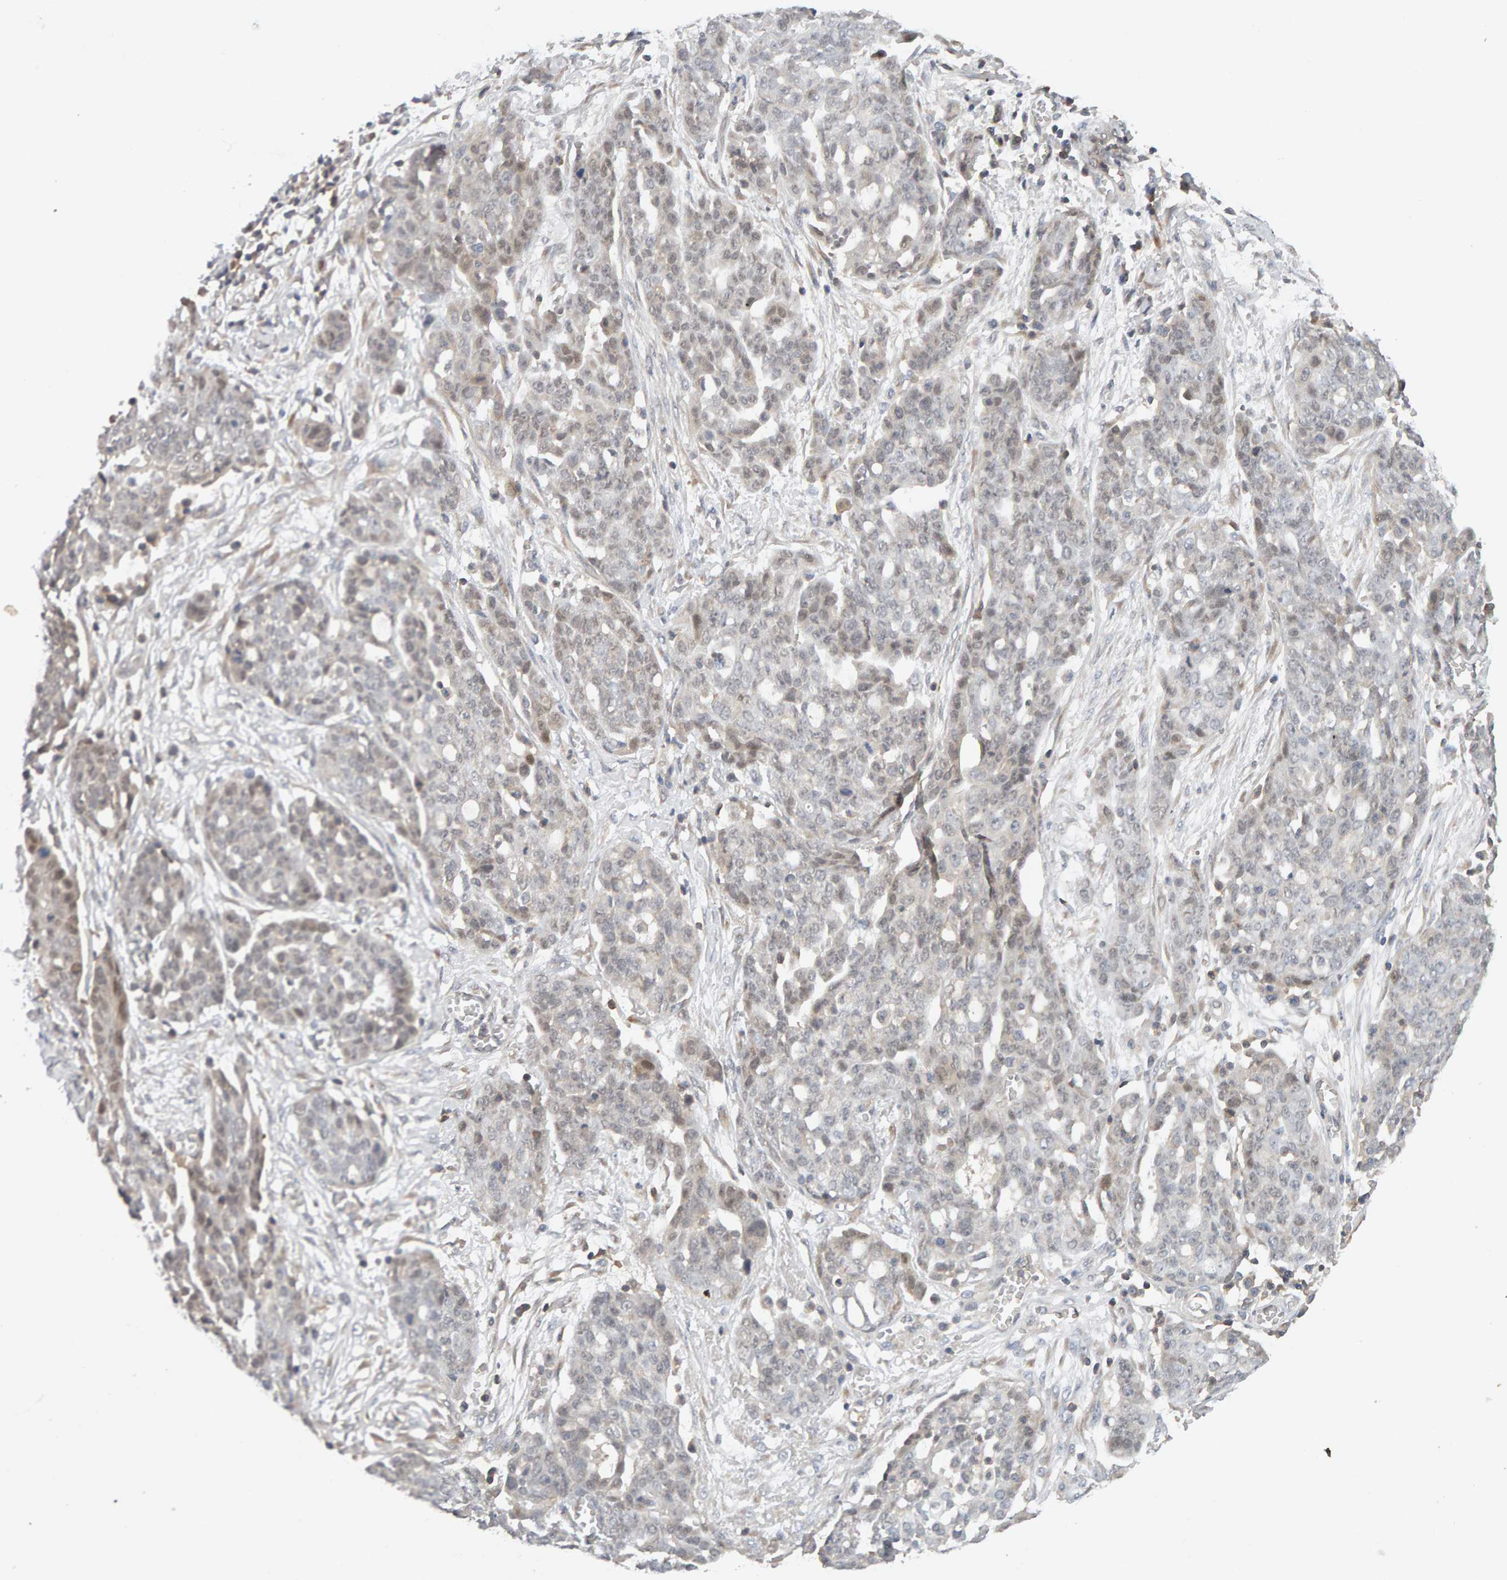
{"staining": {"intensity": "weak", "quantity": "<25%", "location": "cytoplasmic/membranous"}, "tissue": "ovarian cancer", "cell_type": "Tumor cells", "image_type": "cancer", "snomed": [{"axis": "morphology", "description": "Cystadenocarcinoma, serous, NOS"}, {"axis": "topography", "description": "Soft tissue"}, {"axis": "topography", "description": "Ovary"}], "caption": "Immunohistochemistry of ovarian cancer reveals no staining in tumor cells.", "gene": "NUDCD1", "patient": {"sex": "female", "age": 57}}